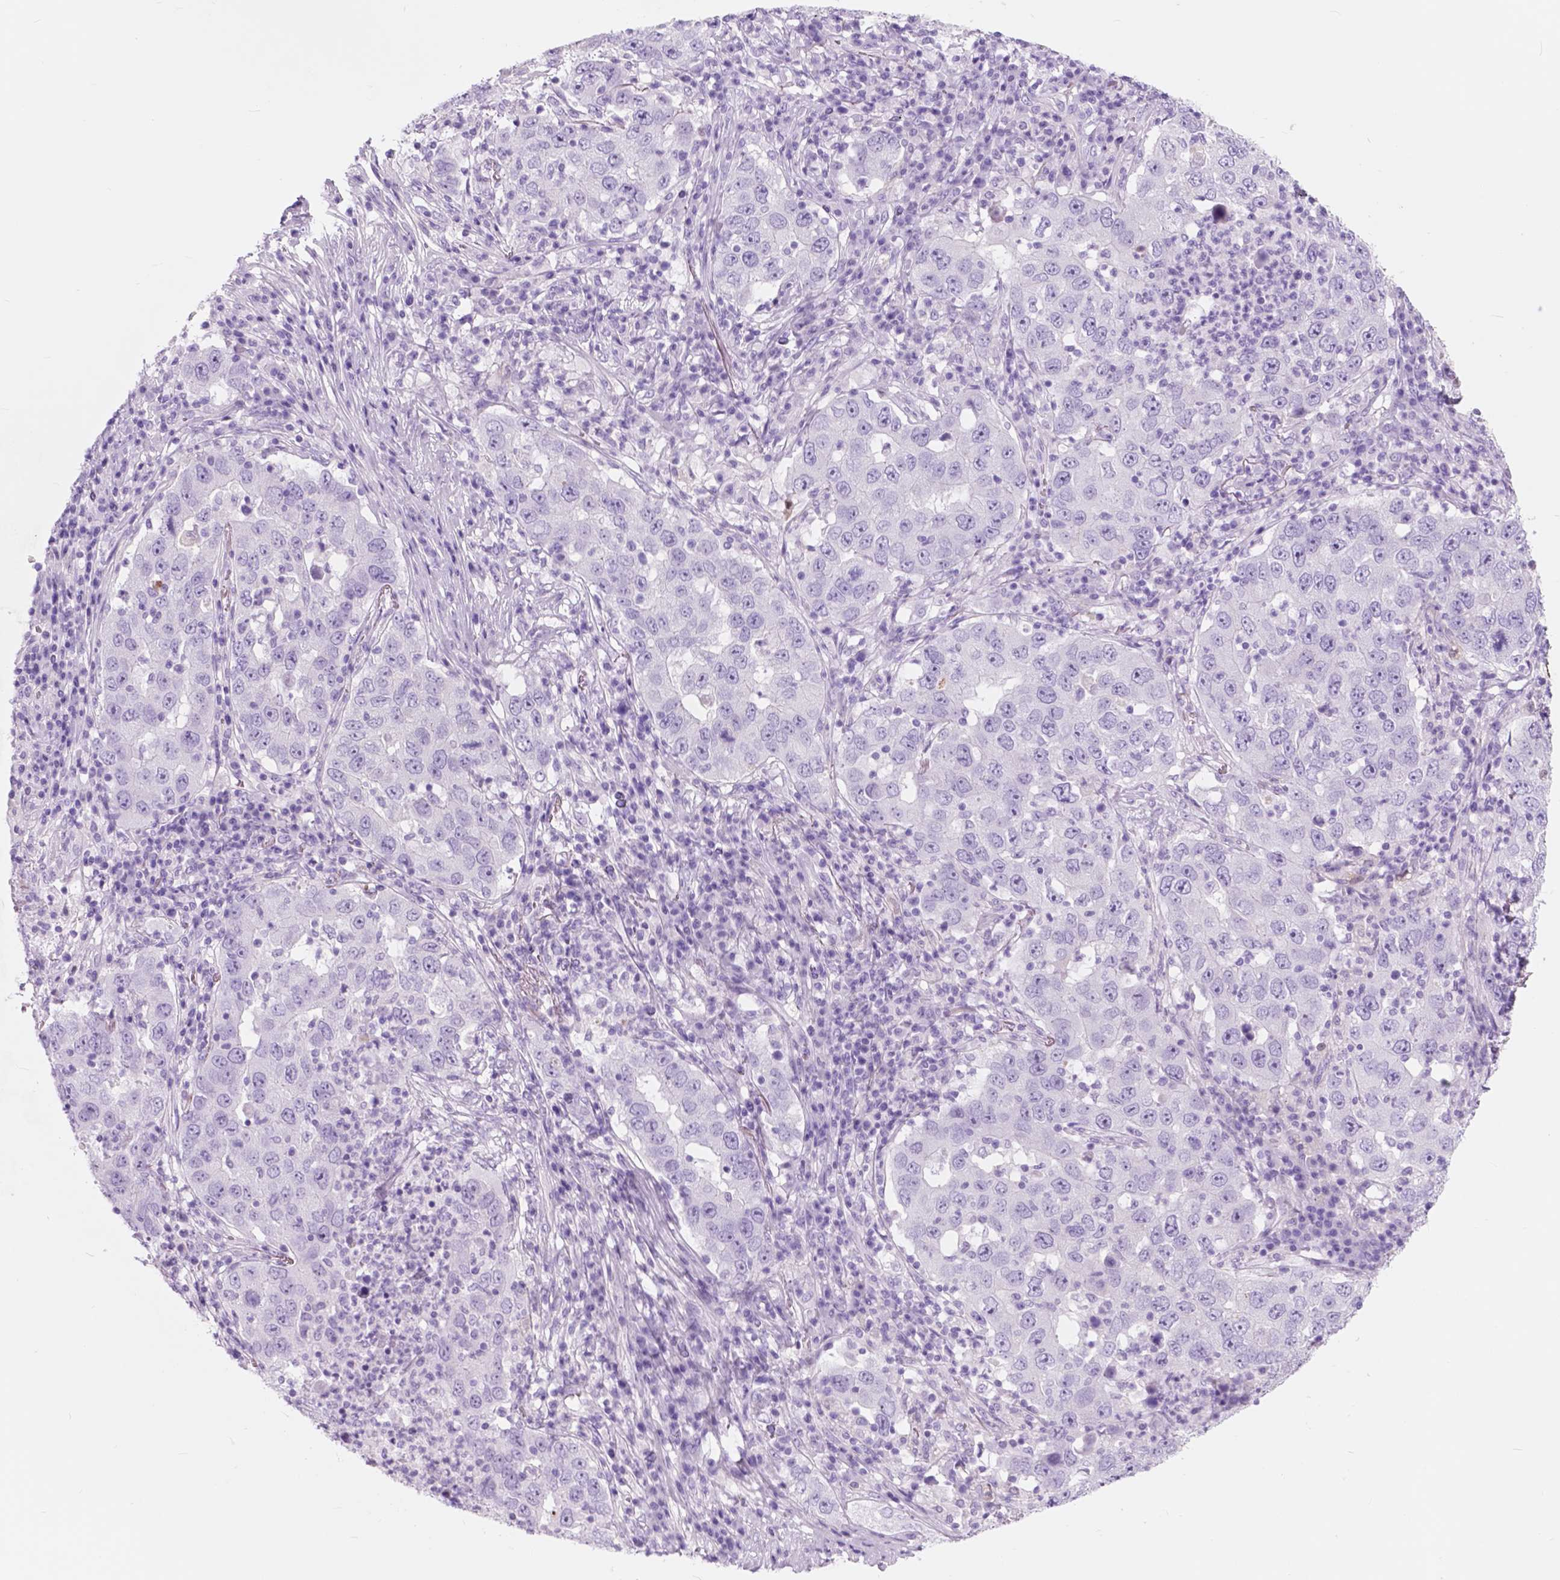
{"staining": {"intensity": "negative", "quantity": "none", "location": "none"}, "tissue": "lung cancer", "cell_type": "Tumor cells", "image_type": "cancer", "snomed": [{"axis": "morphology", "description": "Adenocarcinoma, NOS"}, {"axis": "topography", "description": "Lung"}], "caption": "The image displays no staining of tumor cells in adenocarcinoma (lung).", "gene": "FXYD2", "patient": {"sex": "male", "age": 73}}